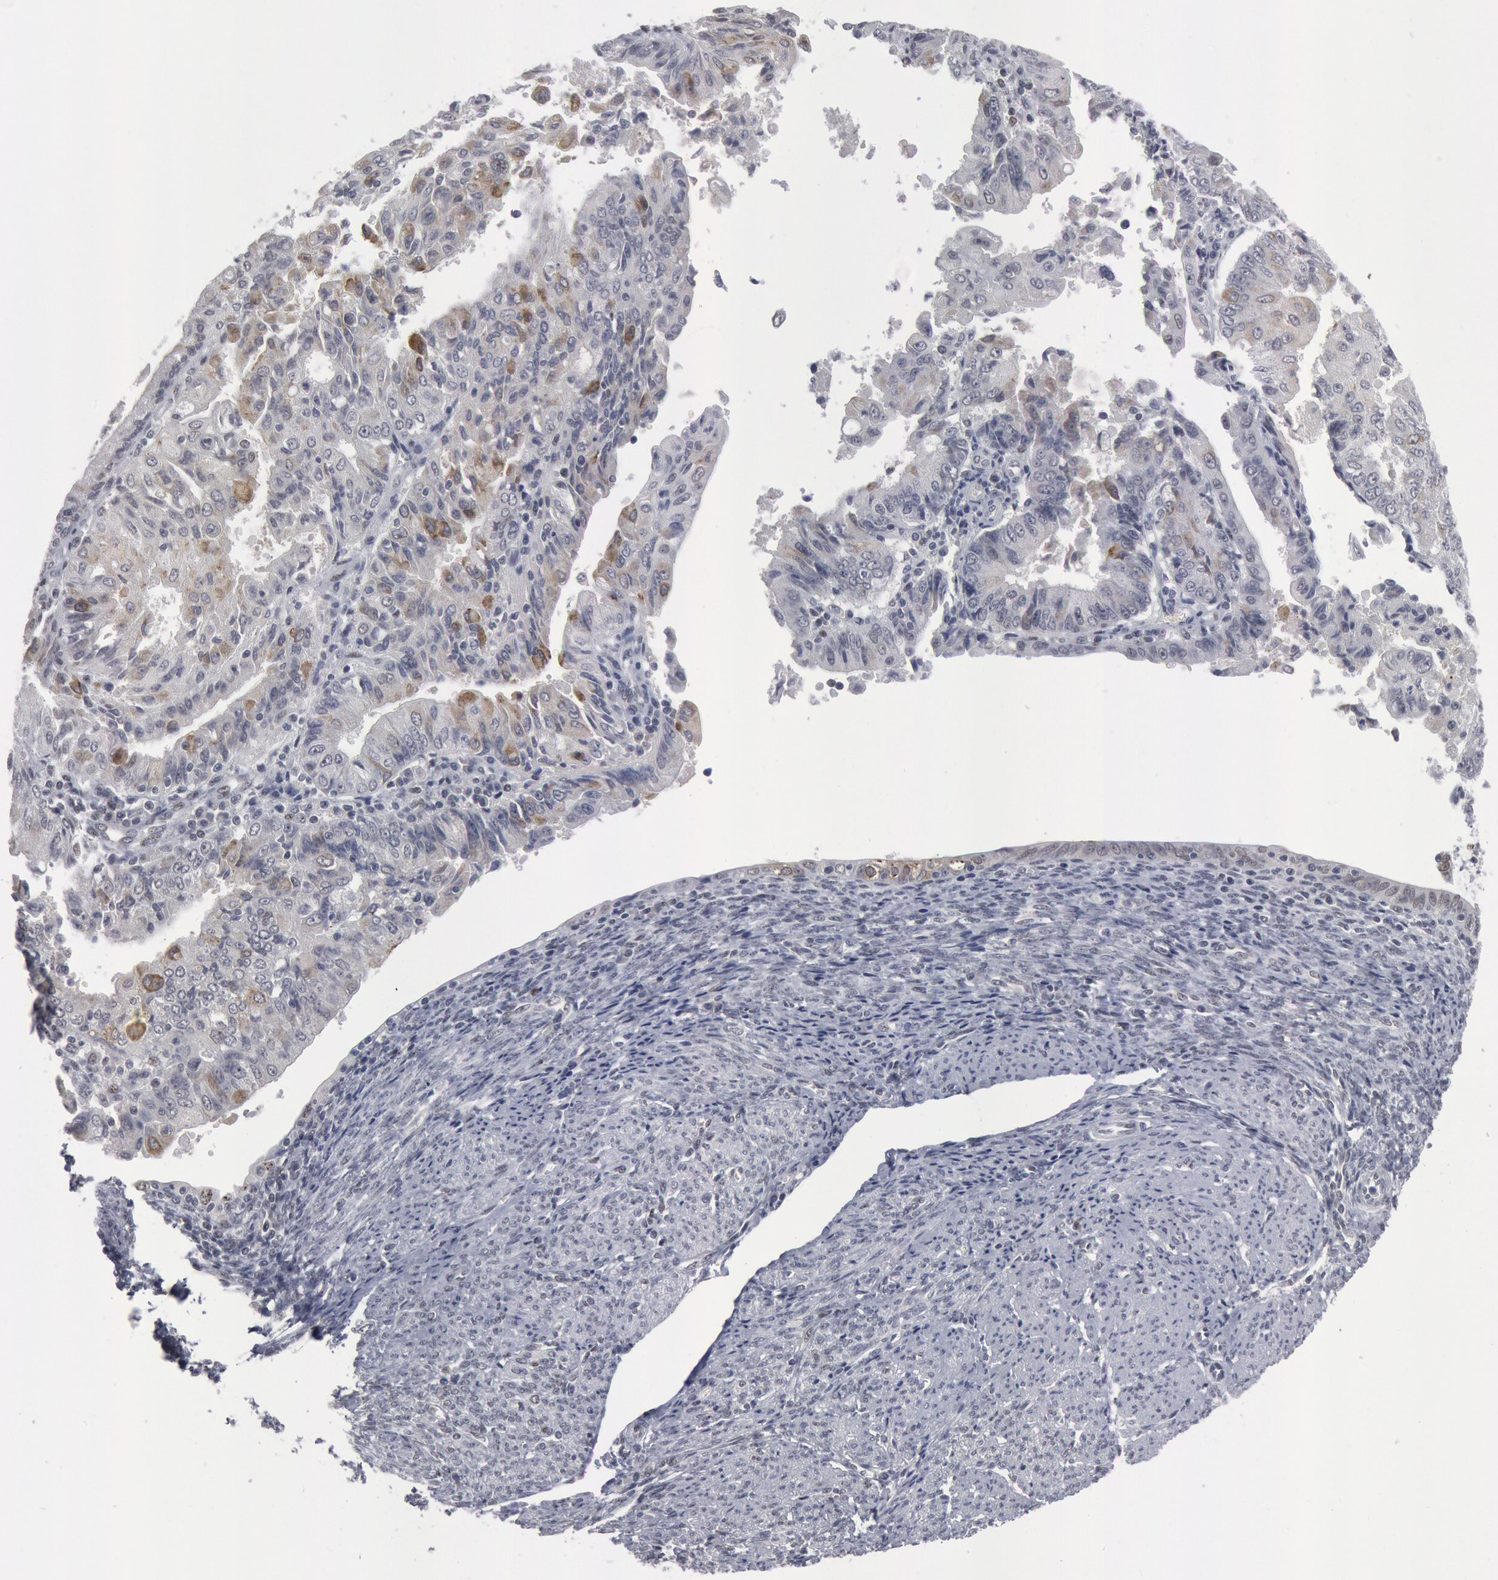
{"staining": {"intensity": "negative", "quantity": "none", "location": "none"}, "tissue": "endometrial cancer", "cell_type": "Tumor cells", "image_type": "cancer", "snomed": [{"axis": "morphology", "description": "Adenocarcinoma, NOS"}, {"axis": "topography", "description": "Endometrium"}], "caption": "Immunohistochemical staining of human endometrial cancer shows no significant staining in tumor cells. (DAB (3,3'-diaminobenzidine) IHC, high magnification).", "gene": "FOXO1", "patient": {"sex": "female", "age": 75}}